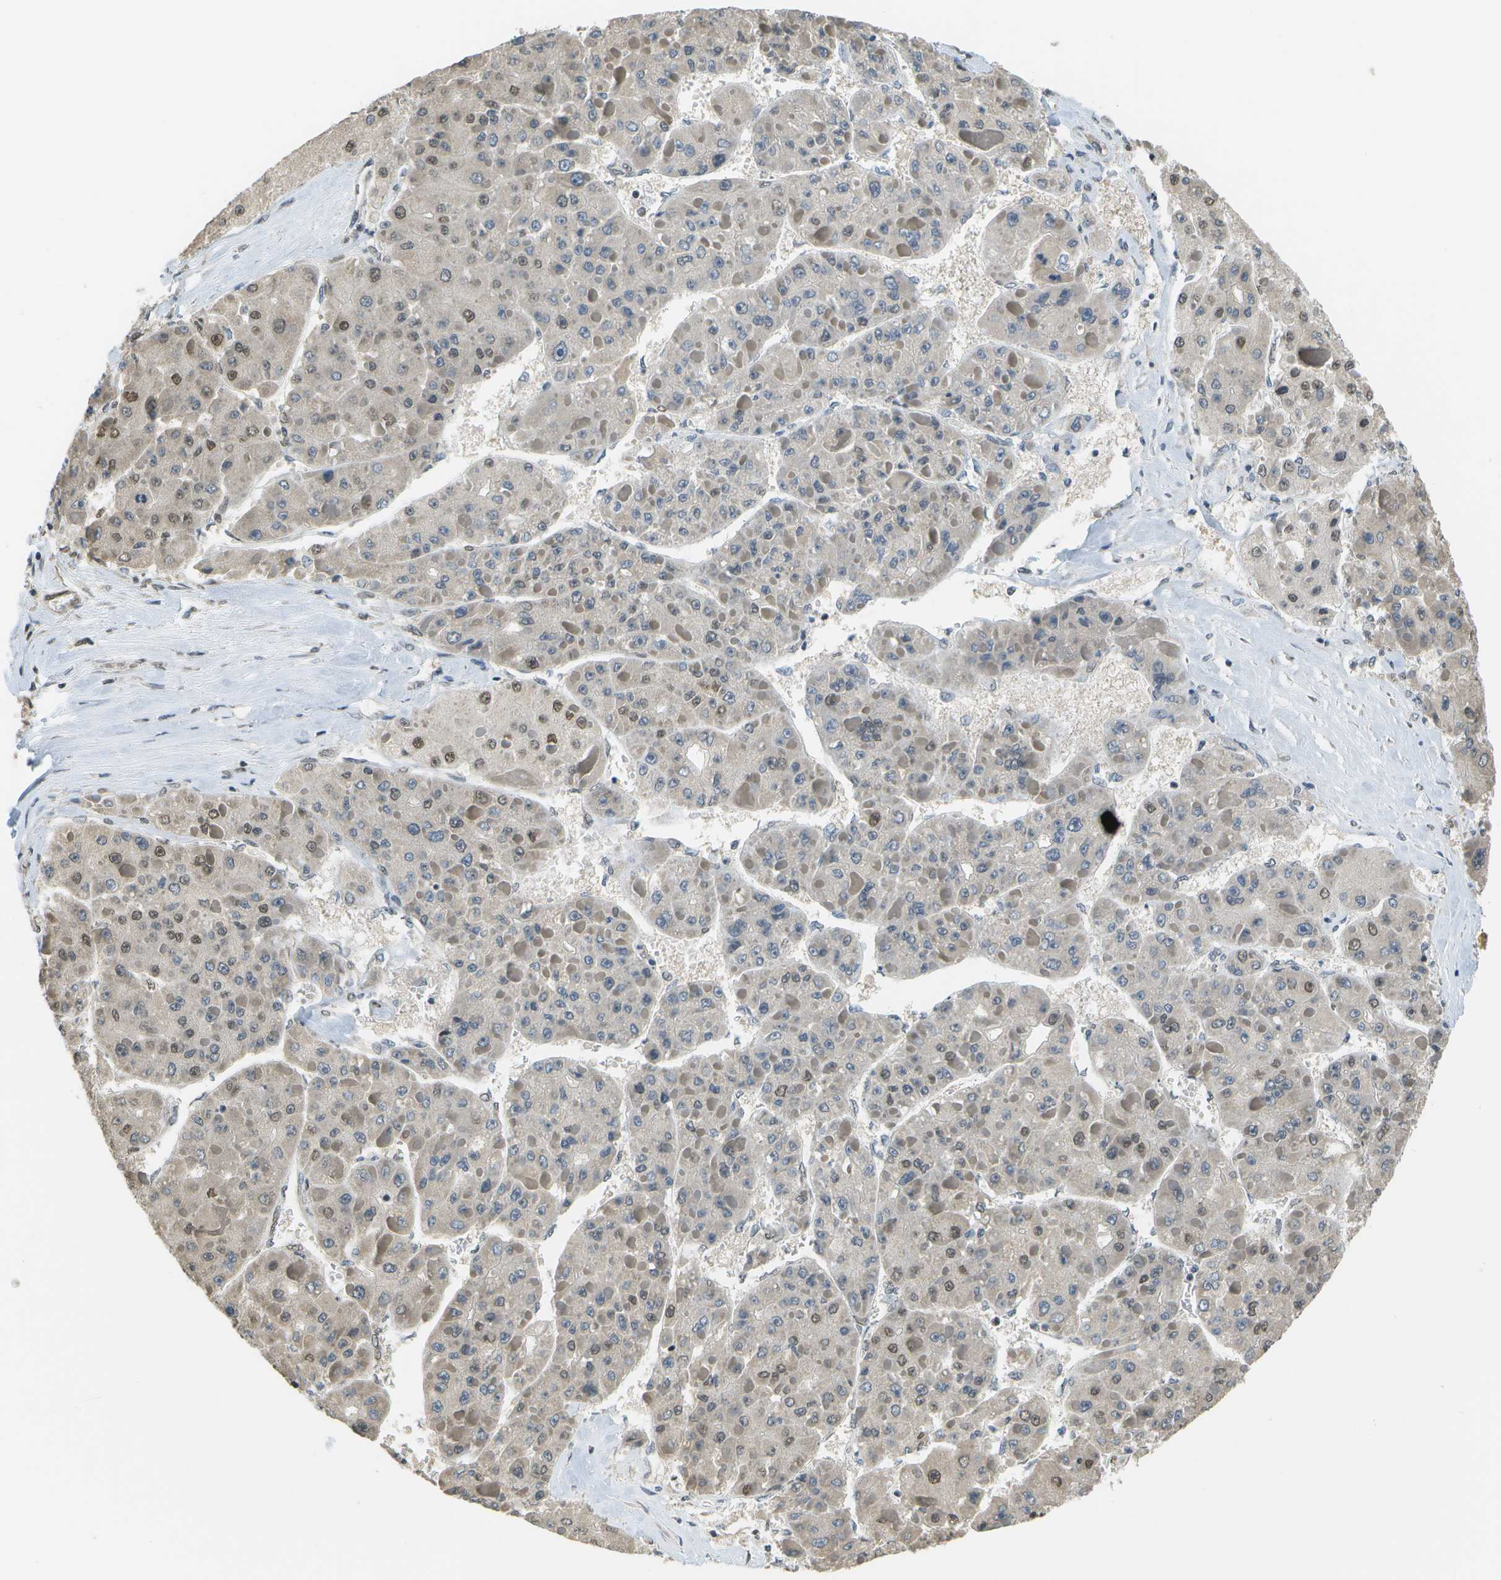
{"staining": {"intensity": "moderate", "quantity": "<25%", "location": "nuclear"}, "tissue": "liver cancer", "cell_type": "Tumor cells", "image_type": "cancer", "snomed": [{"axis": "morphology", "description": "Carcinoma, Hepatocellular, NOS"}, {"axis": "topography", "description": "Liver"}], "caption": "Immunohistochemistry (IHC) (DAB) staining of human liver cancer (hepatocellular carcinoma) reveals moderate nuclear protein positivity in about <25% of tumor cells.", "gene": "ABL2", "patient": {"sex": "female", "age": 73}}